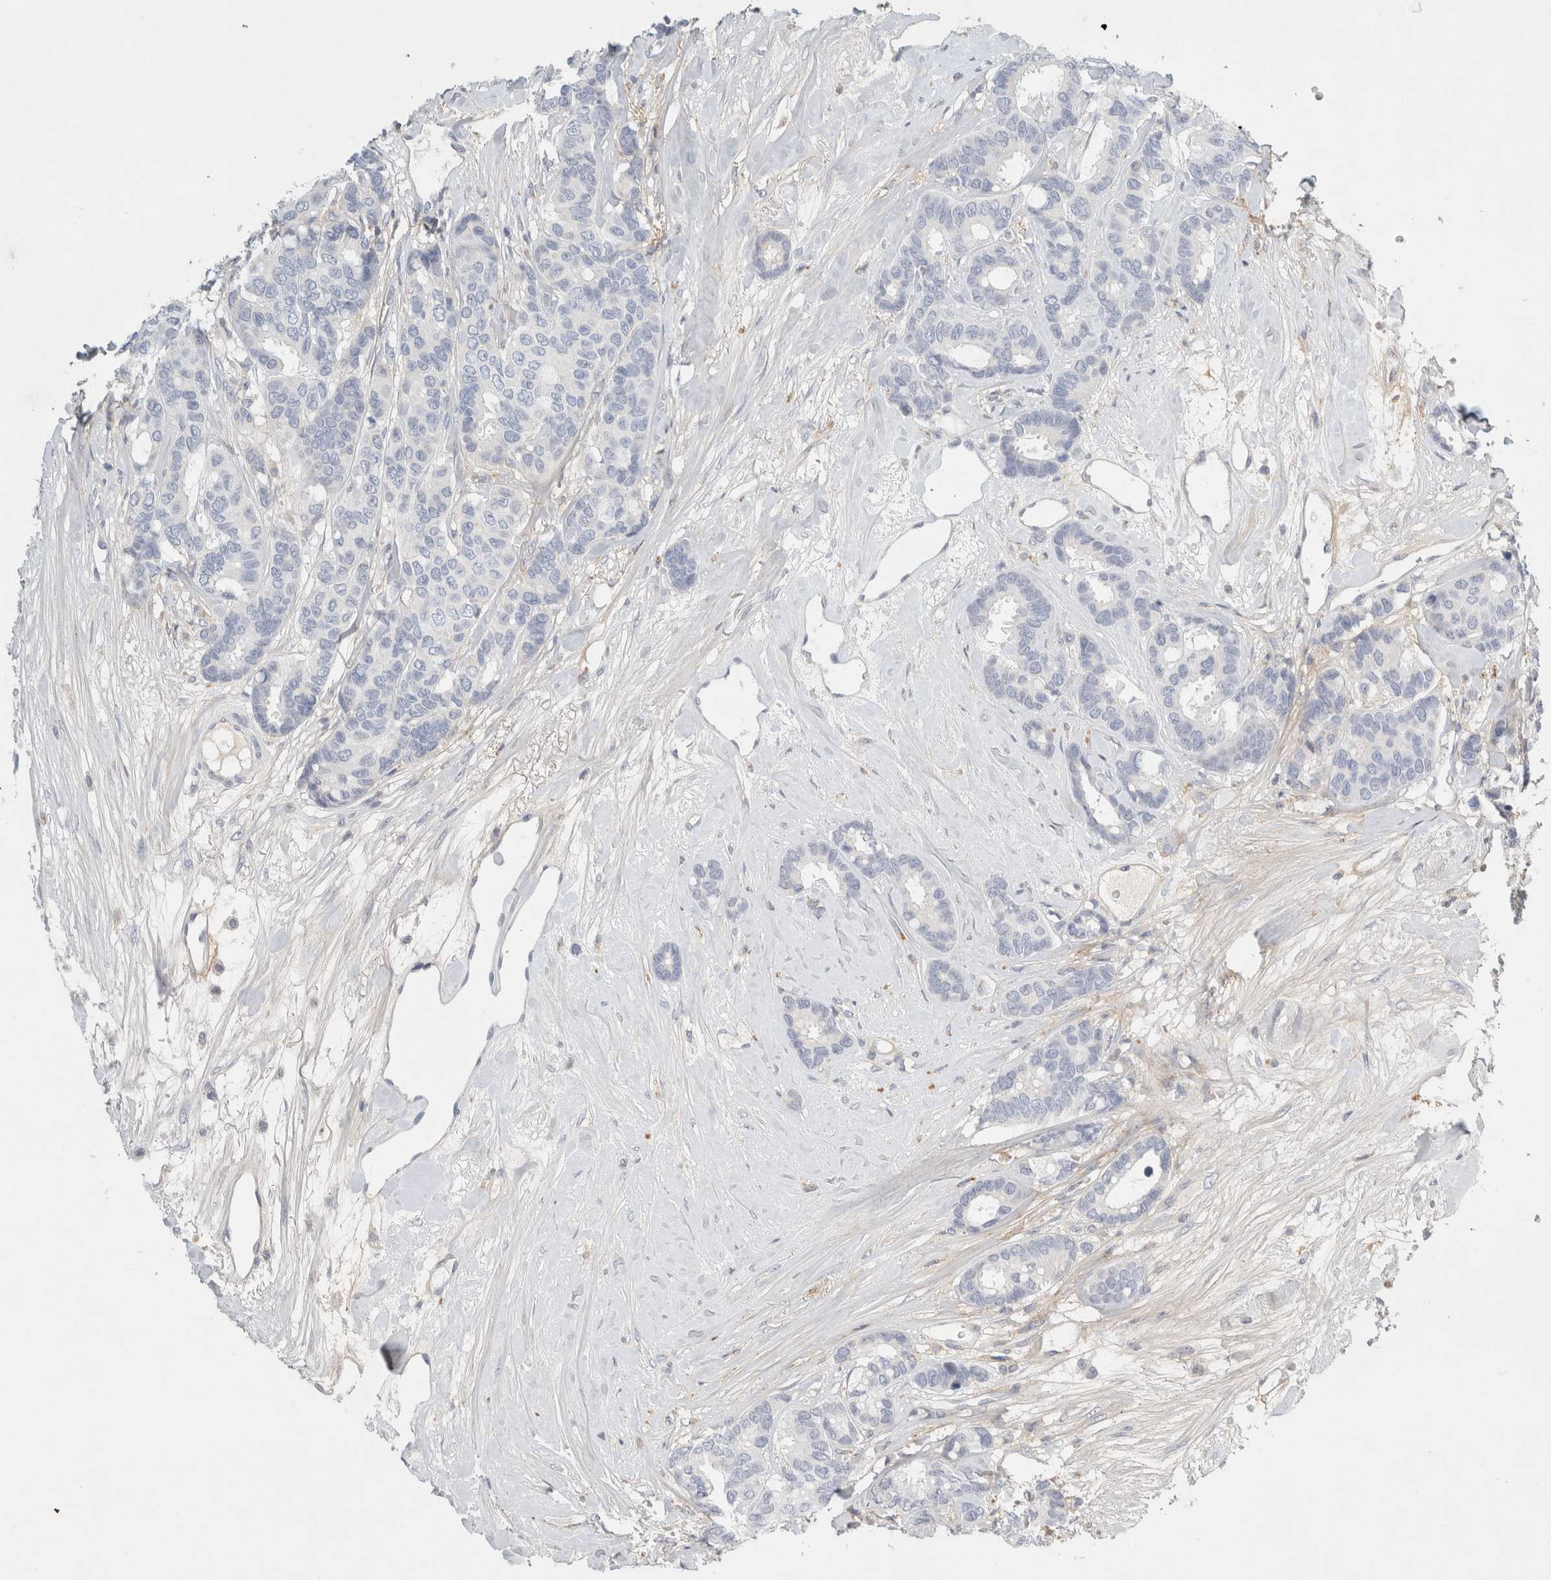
{"staining": {"intensity": "negative", "quantity": "none", "location": "none"}, "tissue": "breast cancer", "cell_type": "Tumor cells", "image_type": "cancer", "snomed": [{"axis": "morphology", "description": "Duct carcinoma"}, {"axis": "topography", "description": "Breast"}], "caption": "Tumor cells are negative for brown protein staining in infiltrating ductal carcinoma (breast).", "gene": "FGL2", "patient": {"sex": "female", "age": 87}}